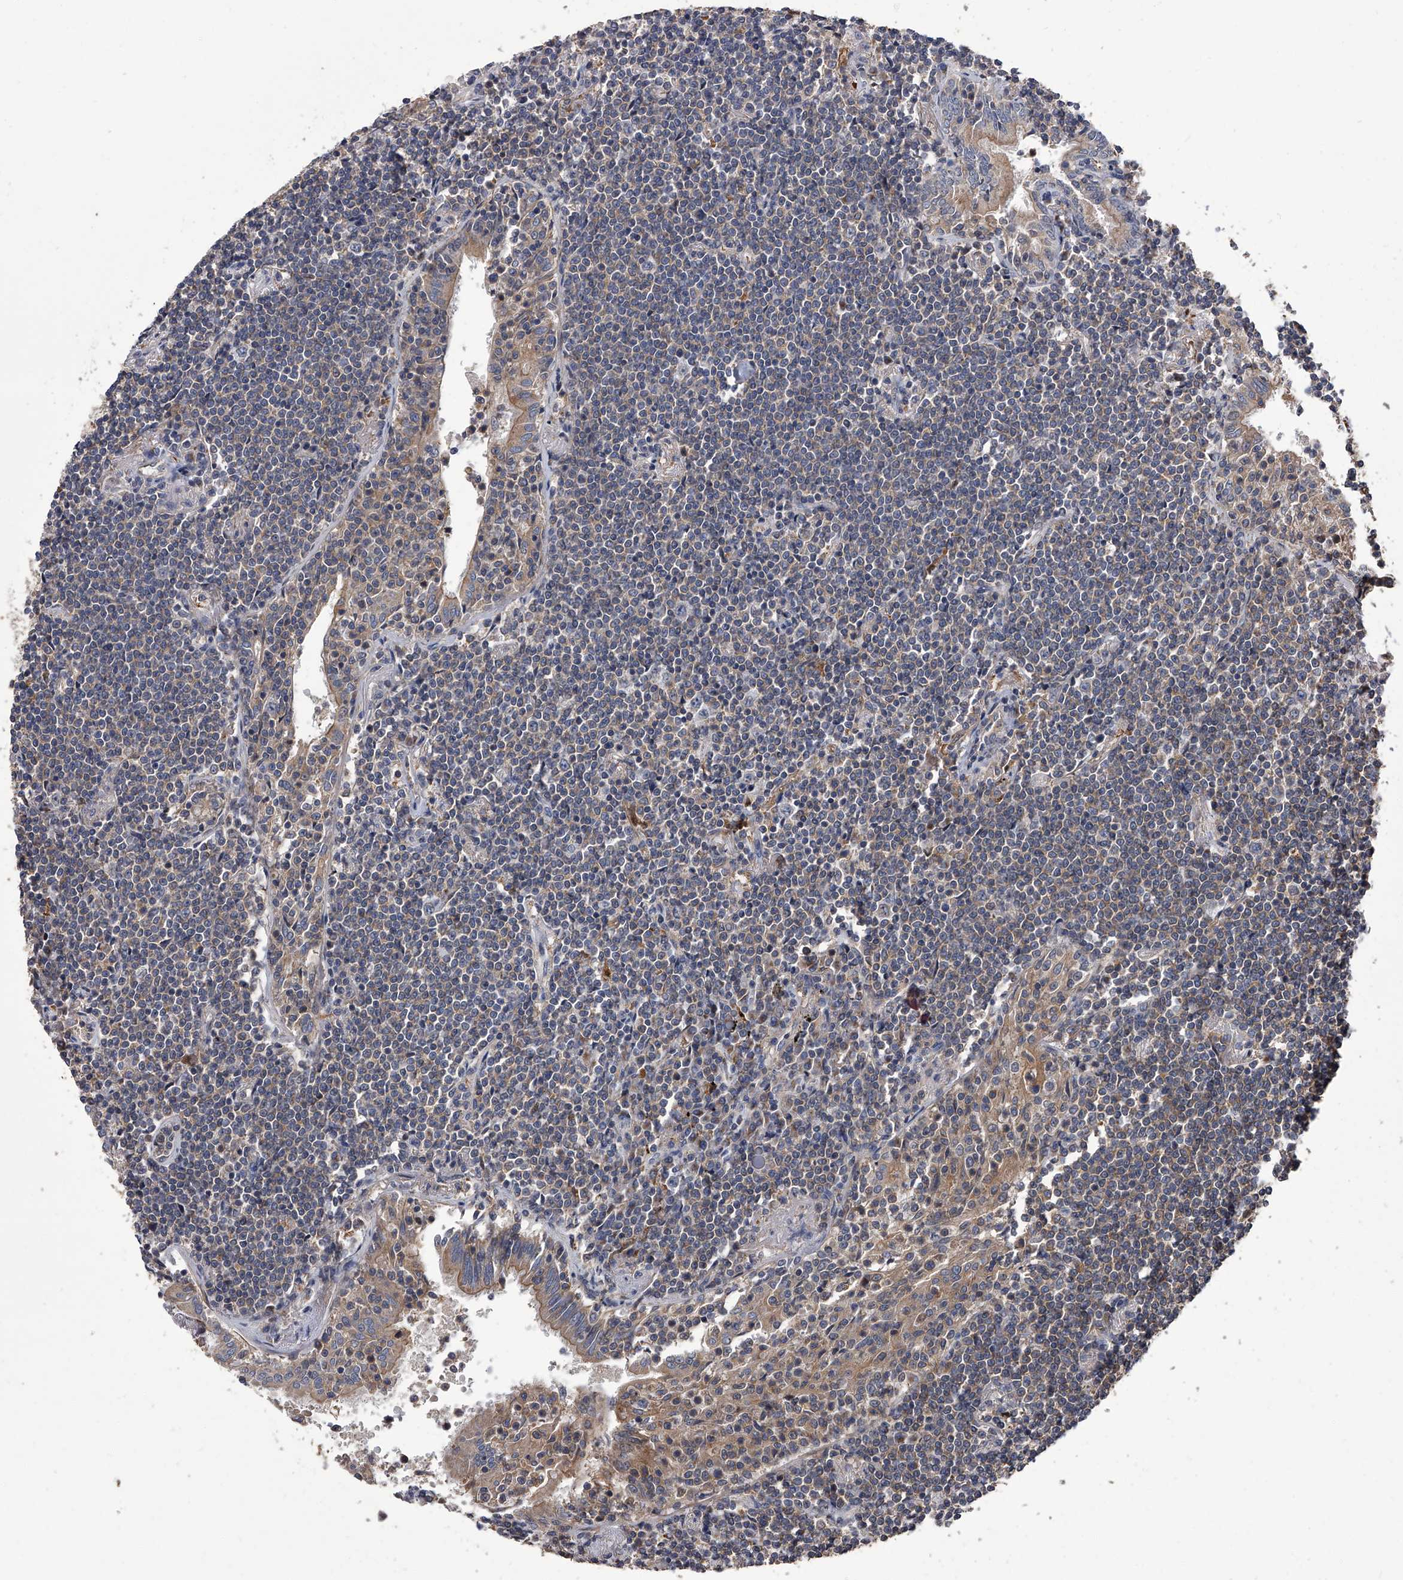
{"staining": {"intensity": "weak", "quantity": "<25%", "location": "cytoplasmic/membranous"}, "tissue": "lymphoma", "cell_type": "Tumor cells", "image_type": "cancer", "snomed": [{"axis": "morphology", "description": "Malignant lymphoma, non-Hodgkin's type, Low grade"}, {"axis": "topography", "description": "Lung"}], "caption": "IHC histopathology image of lymphoma stained for a protein (brown), which reveals no positivity in tumor cells.", "gene": "STK36", "patient": {"sex": "female", "age": 71}}